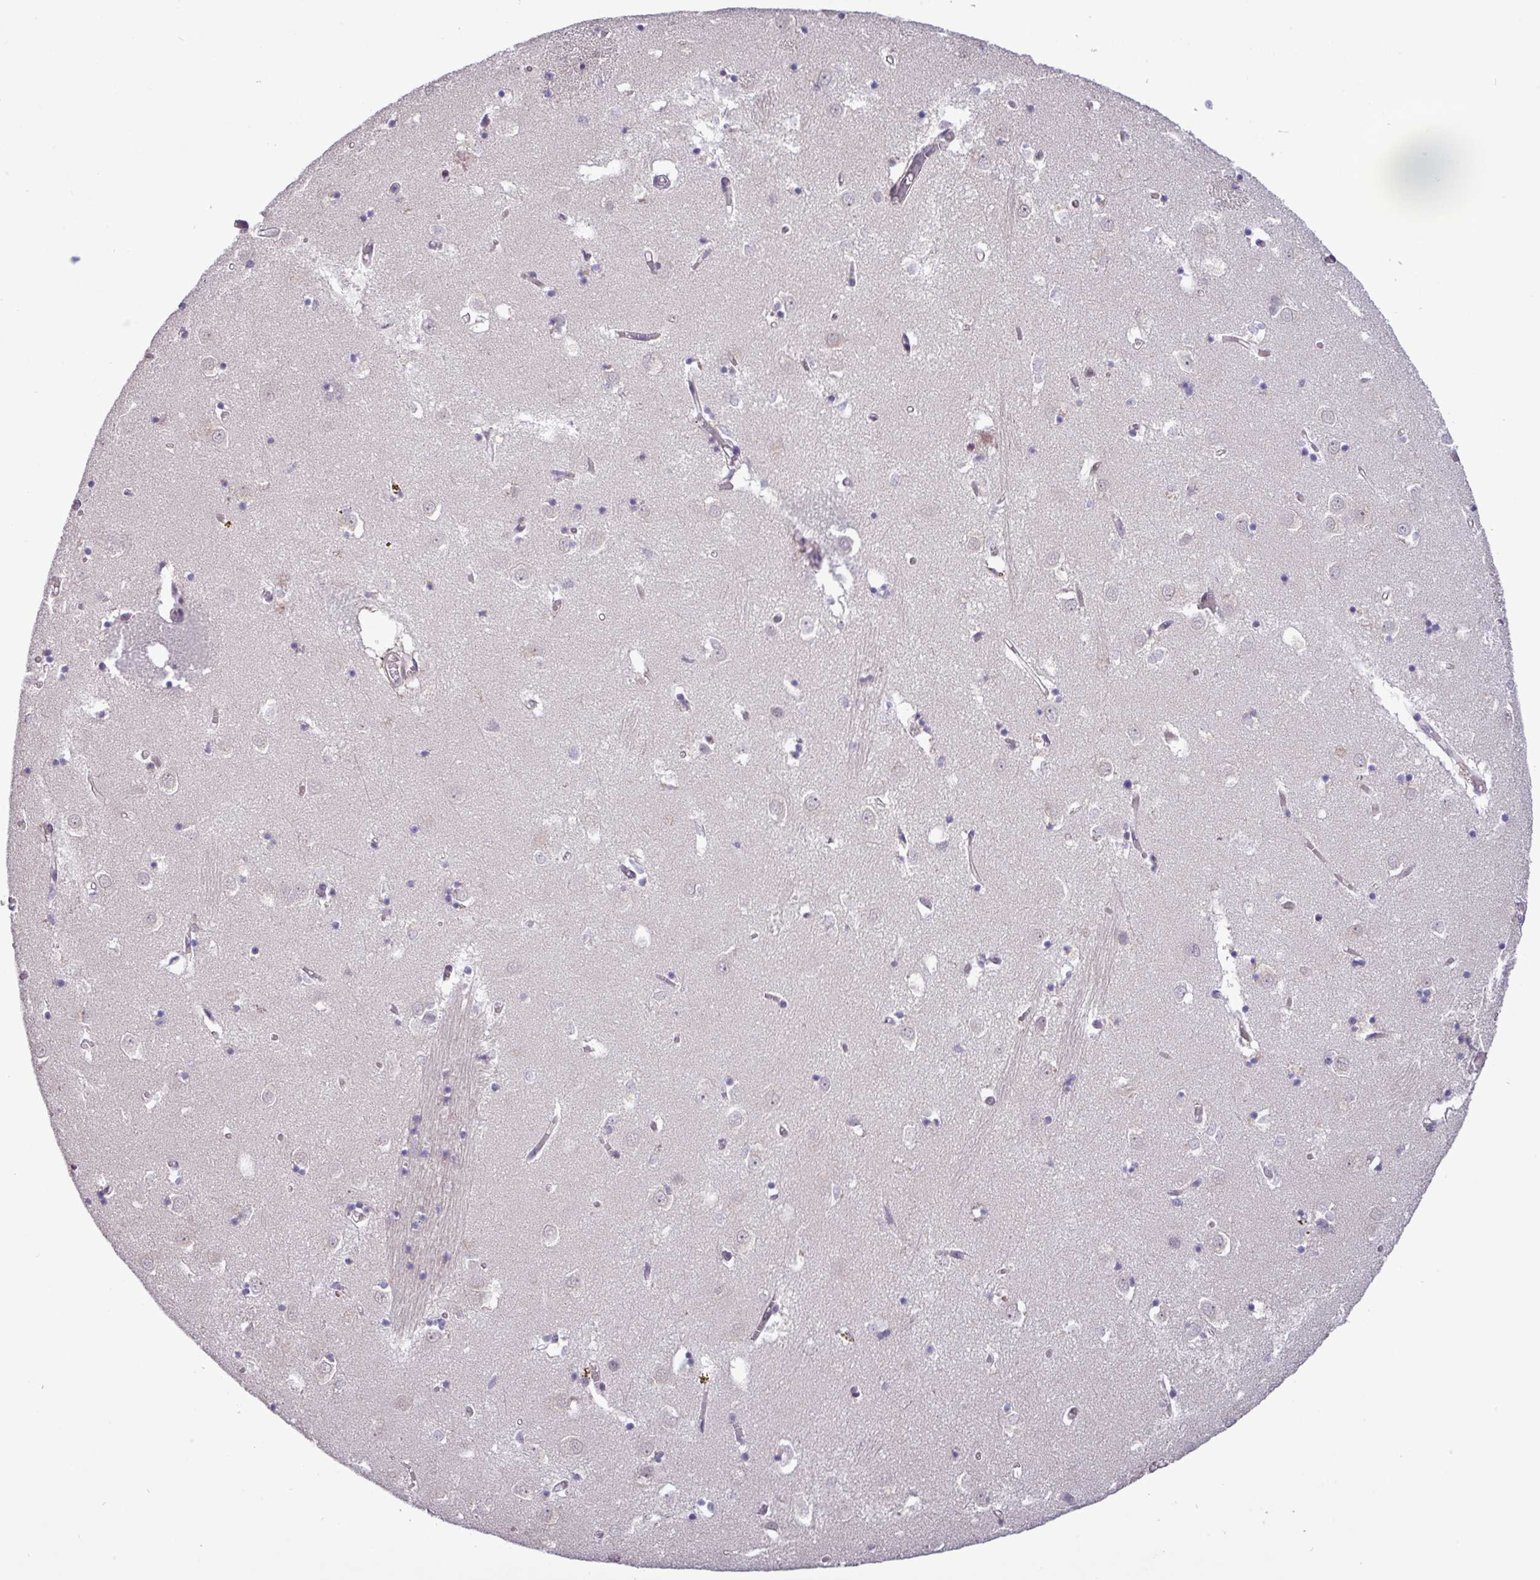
{"staining": {"intensity": "negative", "quantity": "none", "location": "none"}, "tissue": "caudate", "cell_type": "Glial cells", "image_type": "normal", "snomed": [{"axis": "morphology", "description": "Normal tissue, NOS"}, {"axis": "topography", "description": "Lateral ventricle wall"}], "caption": "IHC photomicrograph of unremarkable caudate: caudate stained with DAB (3,3'-diaminobenzidine) reveals no significant protein expression in glial cells.", "gene": "RIPPLY1", "patient": {"sex": "male", "age": 70}}